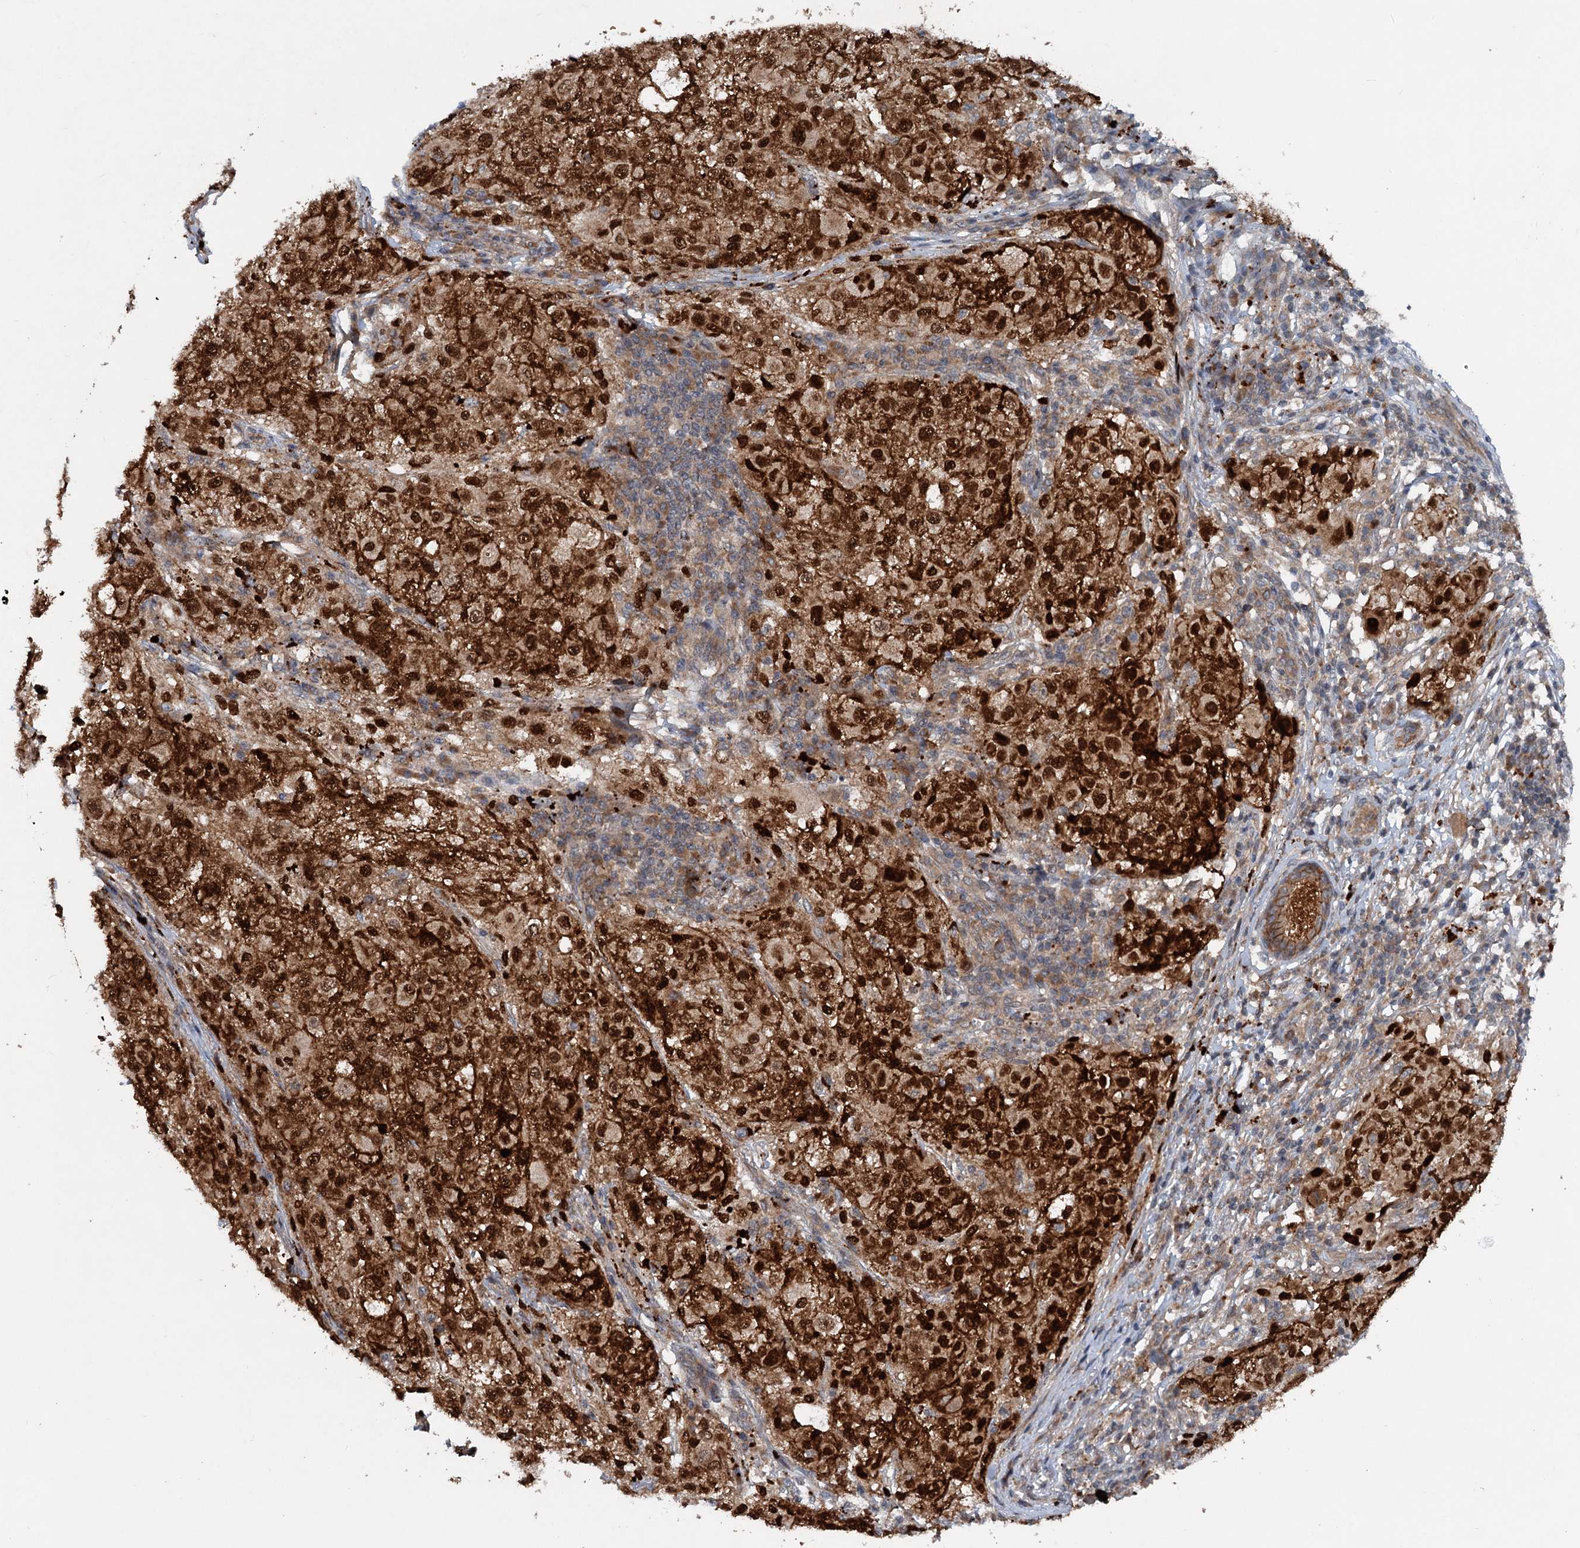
{"staining": {"intensity": "strong", "quantity": ">75%", "location": "cytoplasmic/membranous,nuclear"}, "tissue": "melanoma", "cell_type": "Tumor cells", "image_type": "cancer", "snomed": [{"axis": "morphology", "description": "Necrosis, NOS"}, {"axis": "morphology", "description": "Malignant melanoma, NOS"}, {"axis": "topography", "description": "Skin"}], "caption": "Immunohistochemistry histopathology image of neoplastic tissue: melanoma stained using IHC shows high levels of strong protein expression localized specifically in the cytoplasmic/membranous and nuclear of tumor cells, appearing as a cytoplasmic/membranous and nuclear brown color.", "gene": "N4BP2L2", "patient": {"sex": "female", "age": 87}}